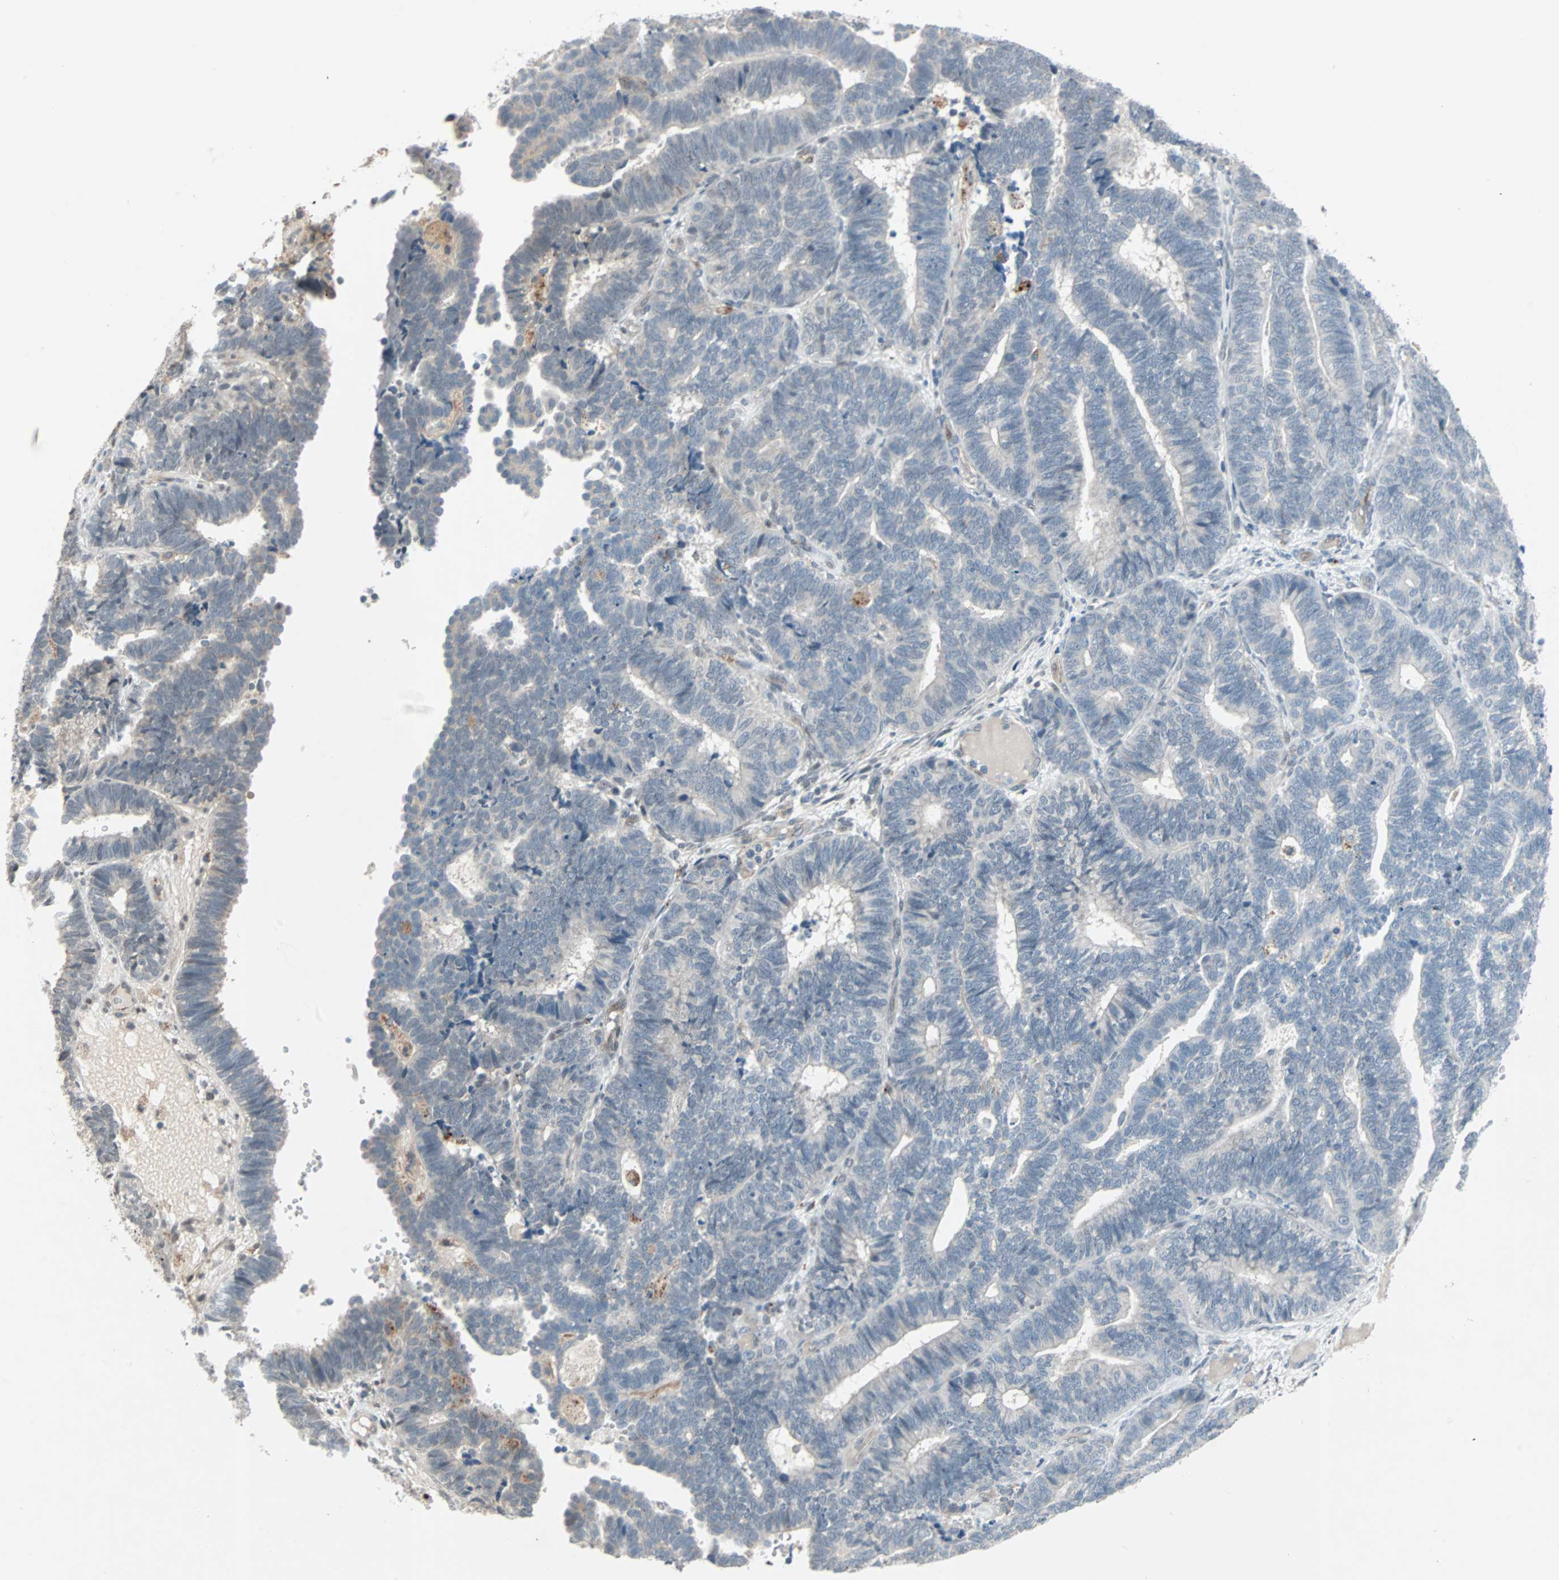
{"staining": {"intensity": "negative", "quantity": "none", "location": "none"}, "tissue": "endometrial cancer", "cell_type": "Tumor cells", "image_type": "cancer", "snomed": [{"axis": "morphology", "description": "Adenocarcinoma, NOS"}, {"axis": "topography", "description": "Endometrium"}], "caption": "The micrograph demonstrates no significant staining in tumor cells of adenocarcinoma (endometrial).", "gene": "CAND2", "patient": {"sex": "female", "age": 70}}